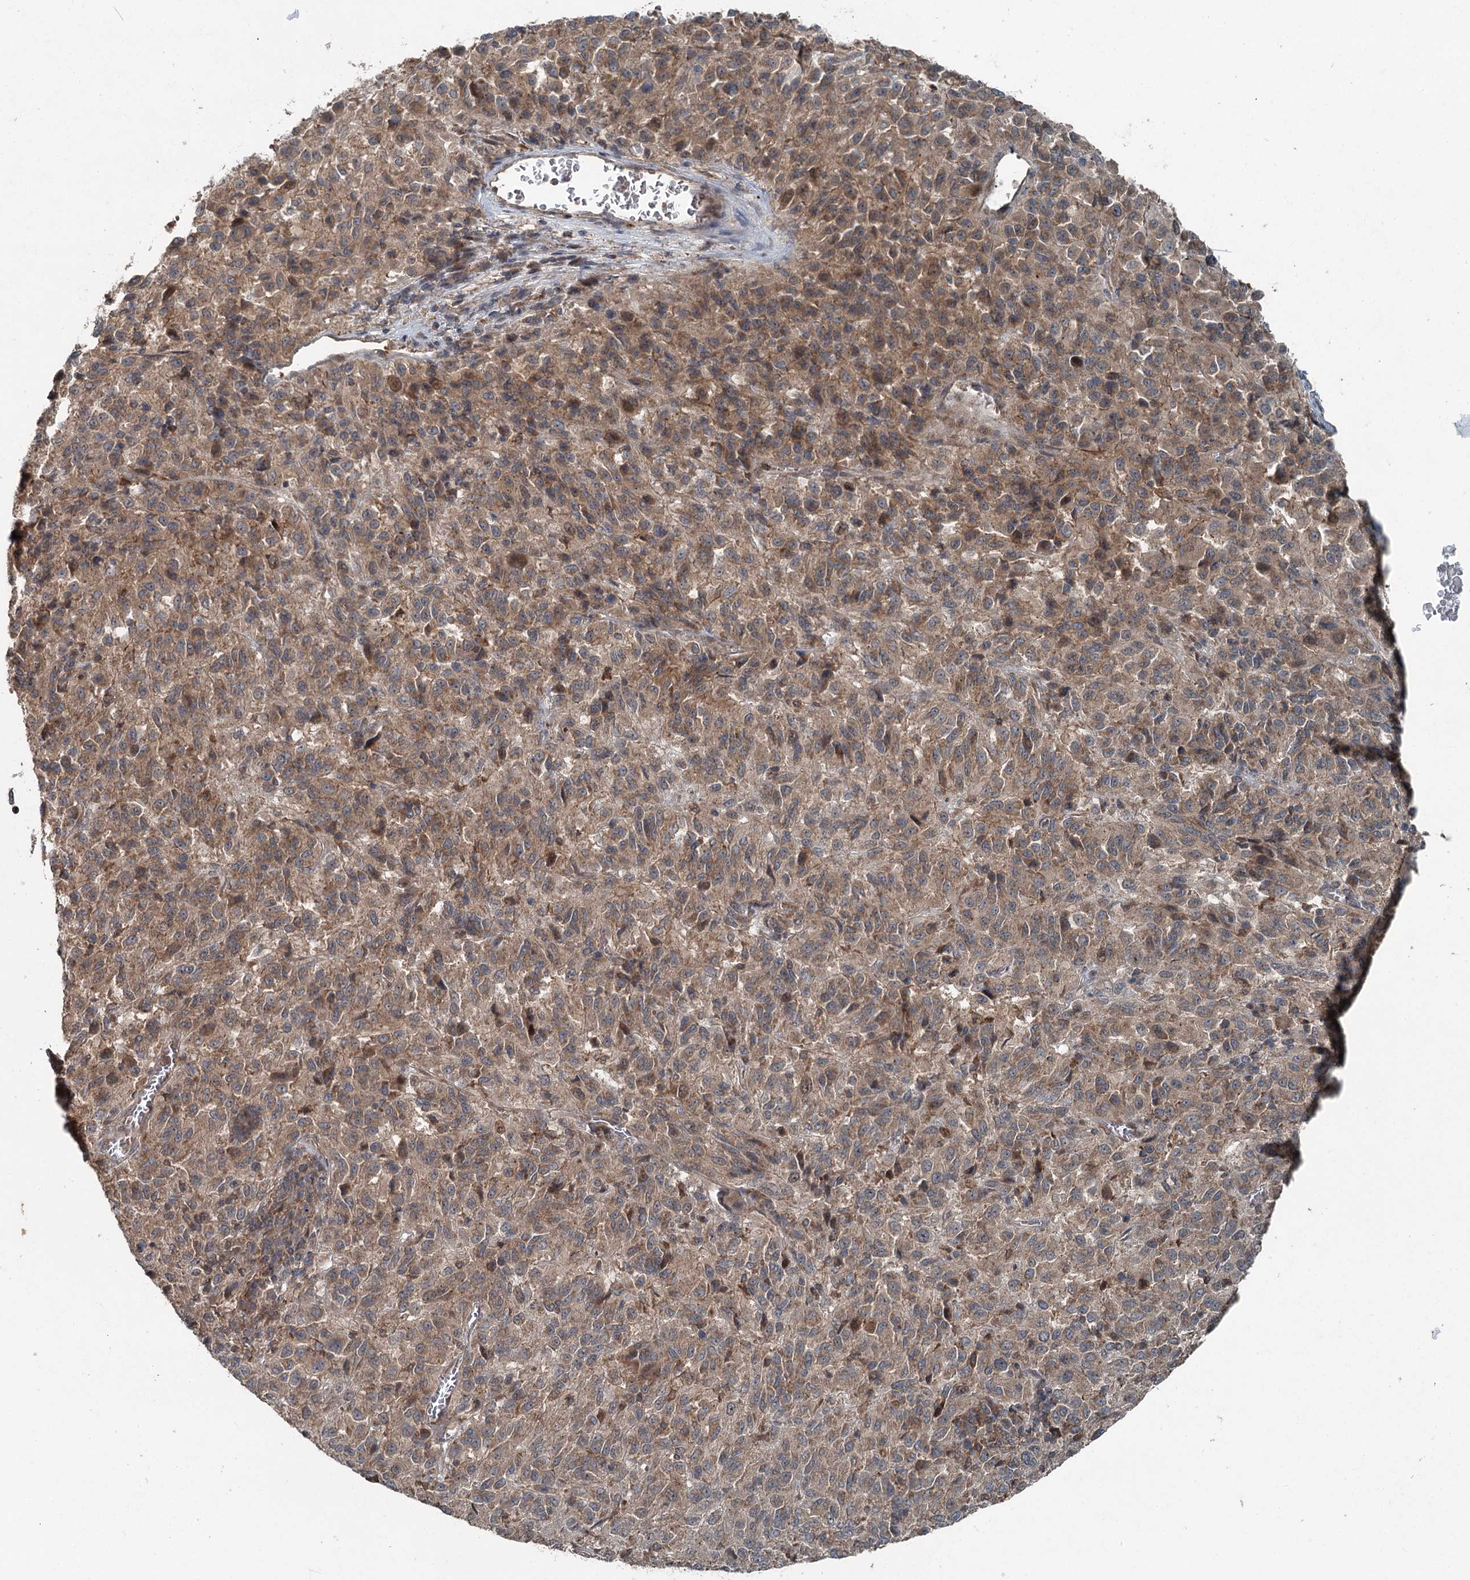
{"staining": {"intensity": "weak", "quantity": ">75%", "location": "cytoplasmic/membranous"}, "tissue": "melanoma", "cell_type": "Tumor cells", "image_type": "cancer", "snomed": [{"axis": "morphology", "description": "Malignant melanoma, Metastatic site"}, {"axis": "topography", "description": "Lung"}], "caption": "A low amount of weak cytoplasmic/membranous expression is appreciated in approximately >75% of tumor cells in melanoma tissue.", "gene": "SKIC3", "patient": {"sex": "male", "age": 64}}